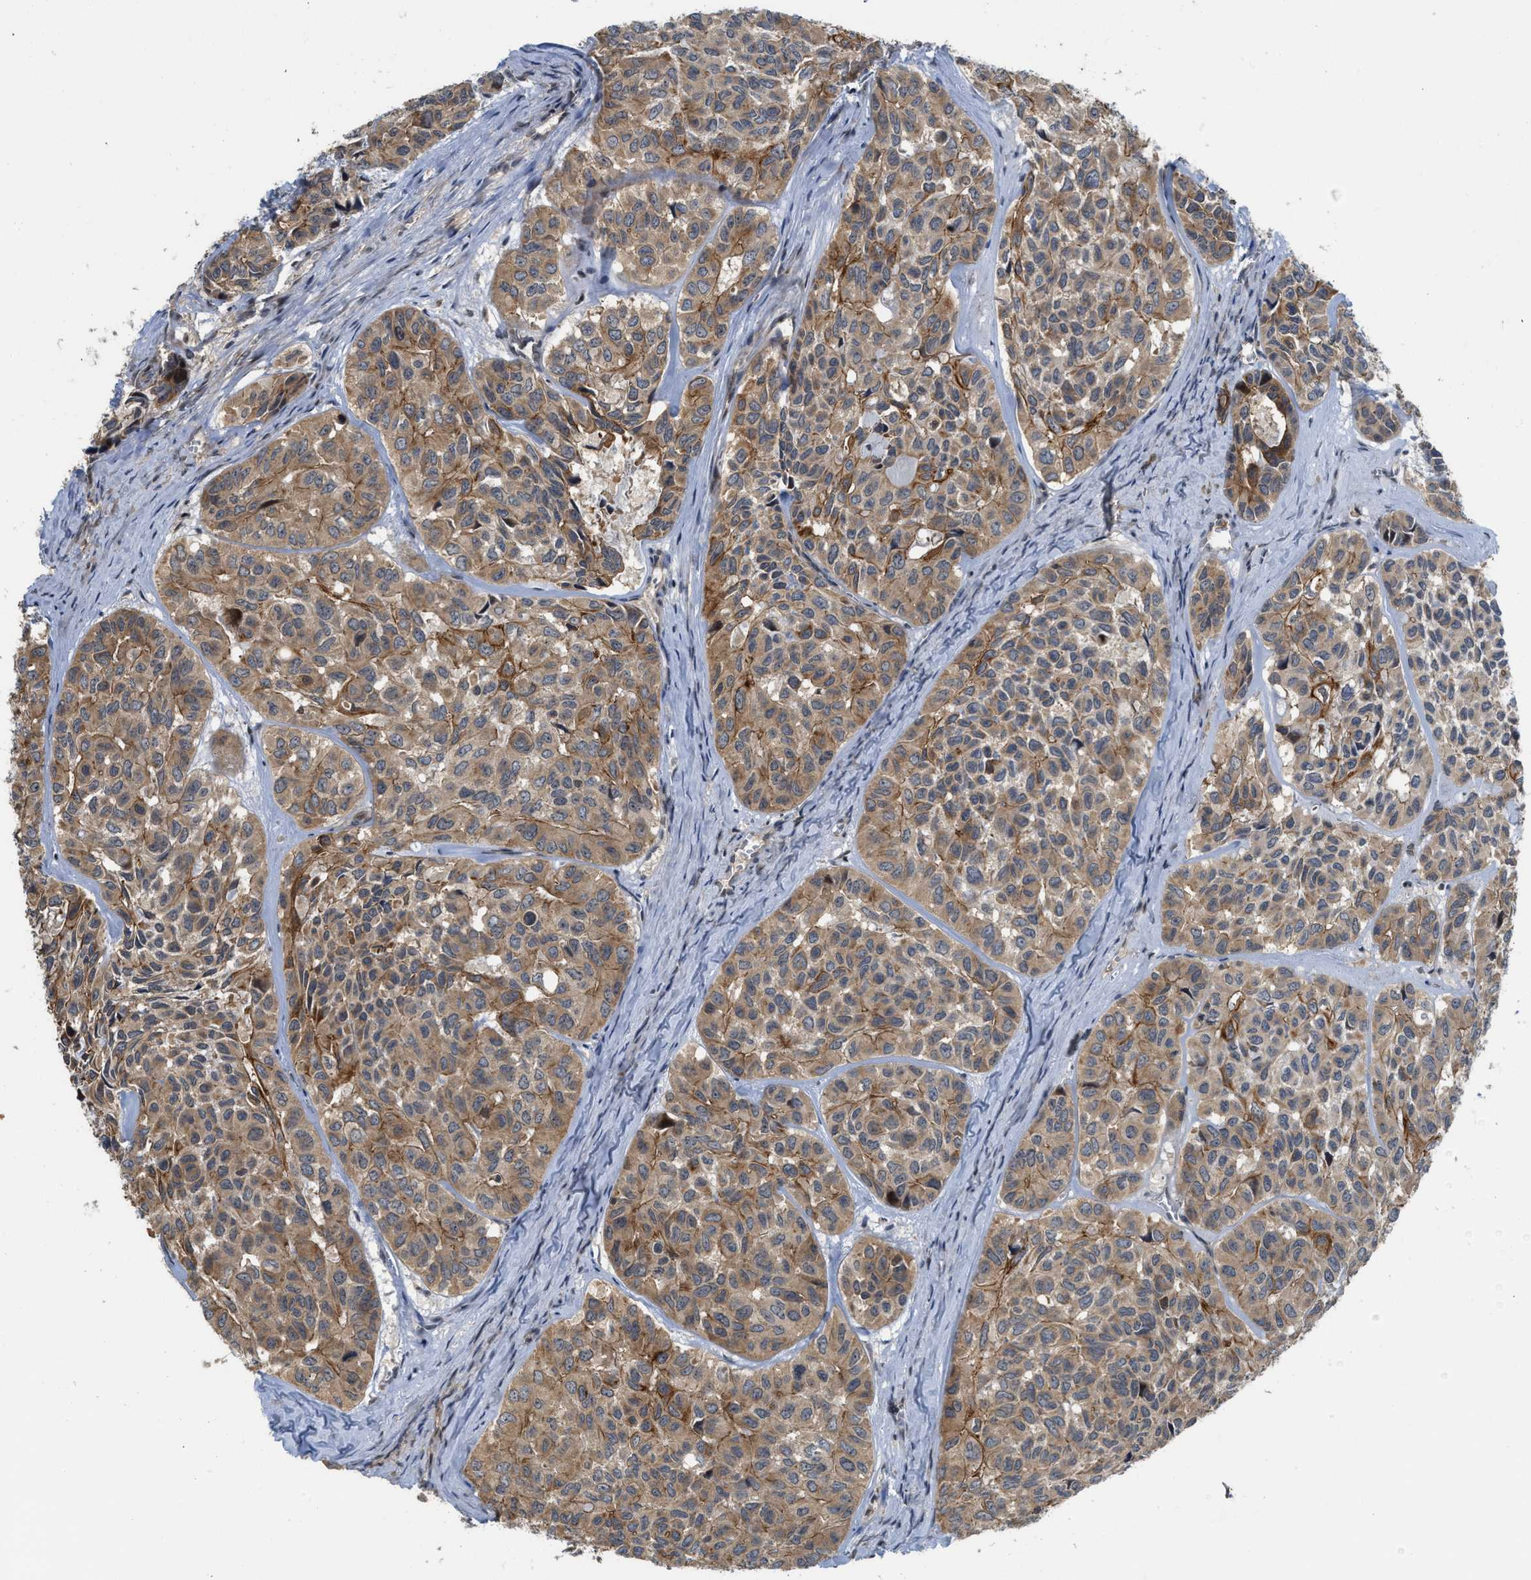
{"staining": {"intensity": "moderate", "quantity": ">75%", "location": "cytoplasmic/membranous"}, "tissue": "head and neck cancer", "cell_type": "Tumor cells", "image_type": "cancer", "snomed": [{"axis": "morphology", "description": "Adenocarcinoma, NOS"}, {"axis": "topography", "description": "Salivary gland, NOS"}, {"axis": "topography", "description": "Head-Neck"}], "caption": "Head and neck adenocarcinoma stained with a brown dye shows moderate cytoplasmic/membranous positive expression in approximately >75% of tumor cells.", "gene": "DNAJC28", "patient": {"sex": "female", "age": 76}}